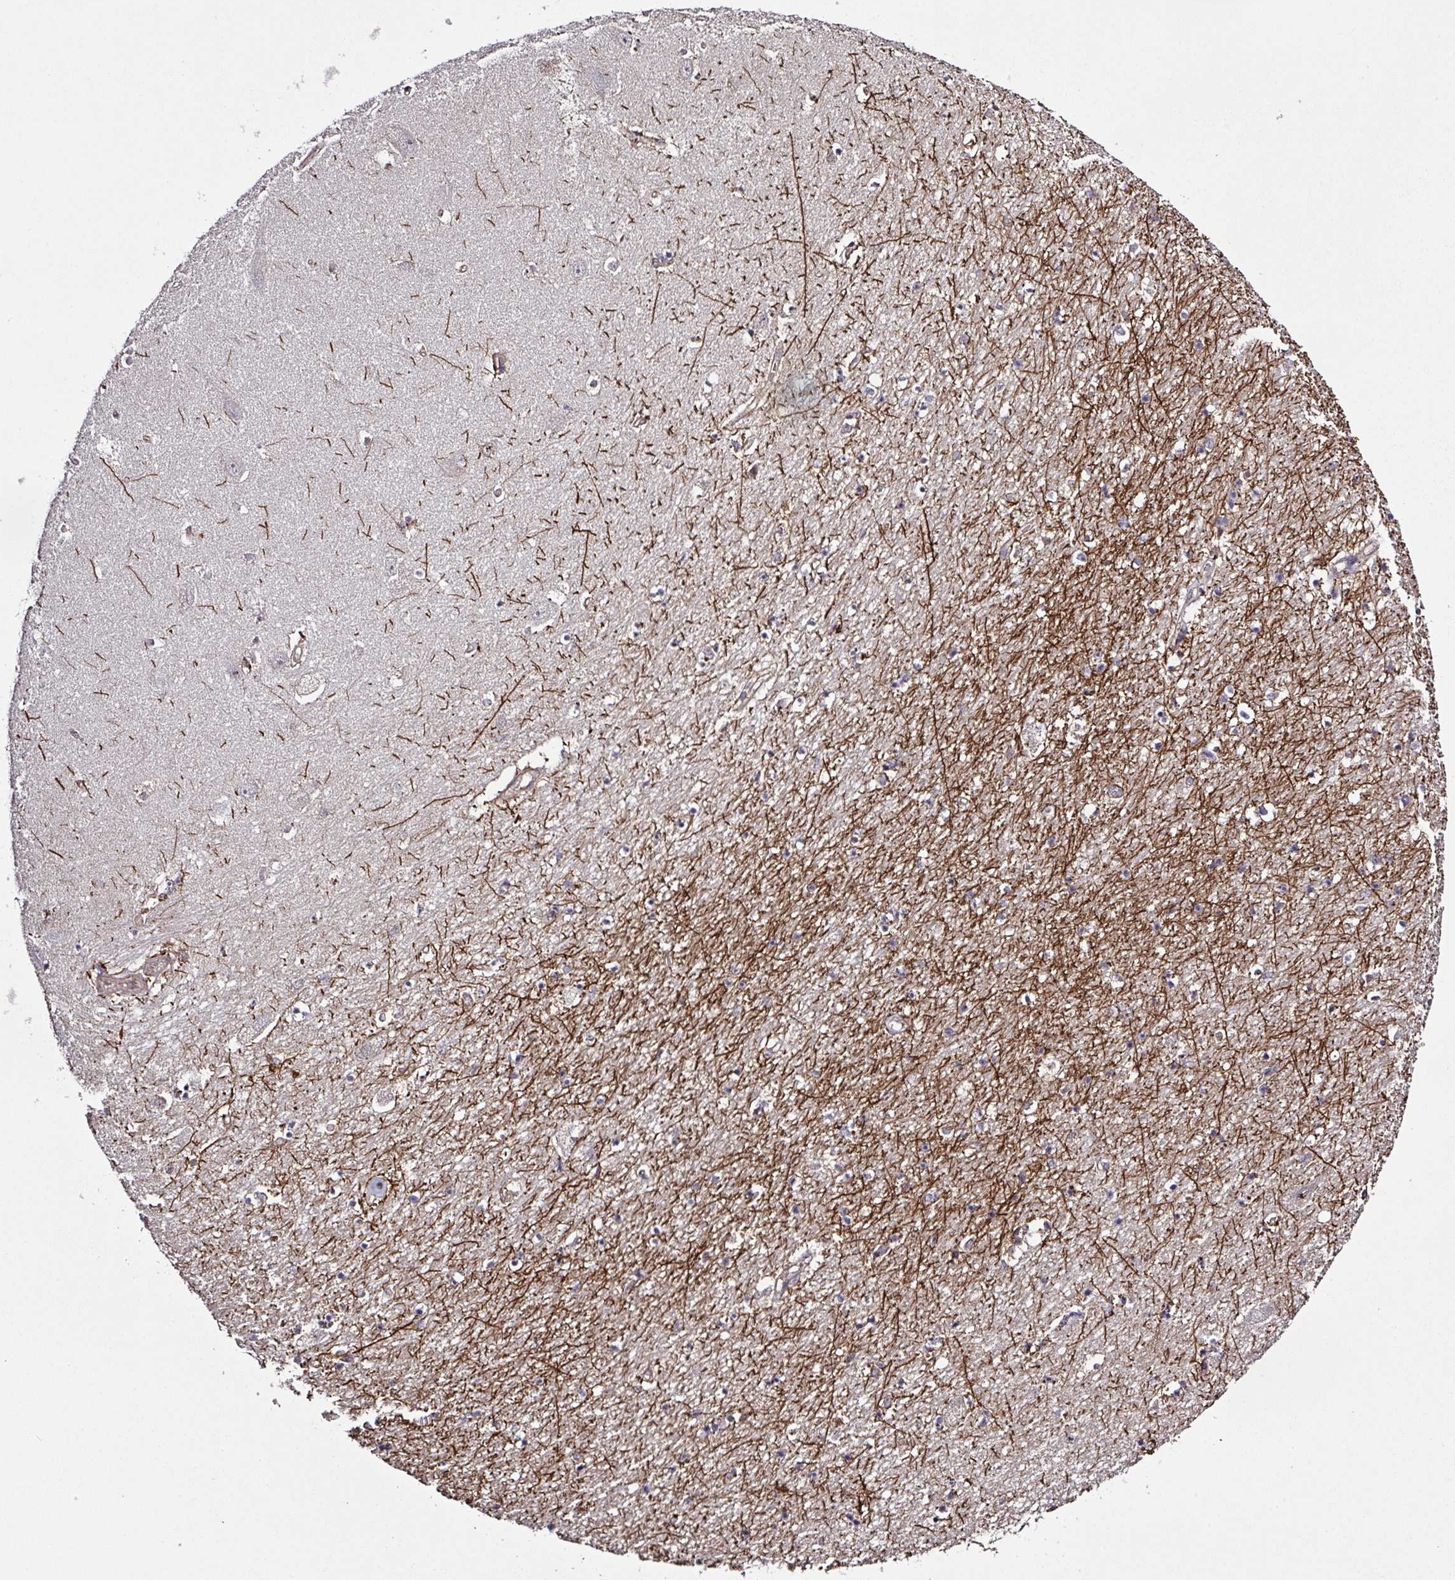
{"staining": {"intensity": "negative", "quantity": "none", "location": "none"}, "tissue": "hippocampus", "cell_type": "Glial cells", "image_type": "normal", "snomed": [{"axis": "morphology", "description": "Normal tissue, NOS"}, {"axis": "topography", "description": "Hippocampus"}], "caption": "Immunohistochemistry (IHC) histopathology image of benign human hippocampus stained for a protein (brown), which demonstrates no staining in glial cells.", "gene": "ARPIN", "patient": {"sex": "female", "age": 64}}